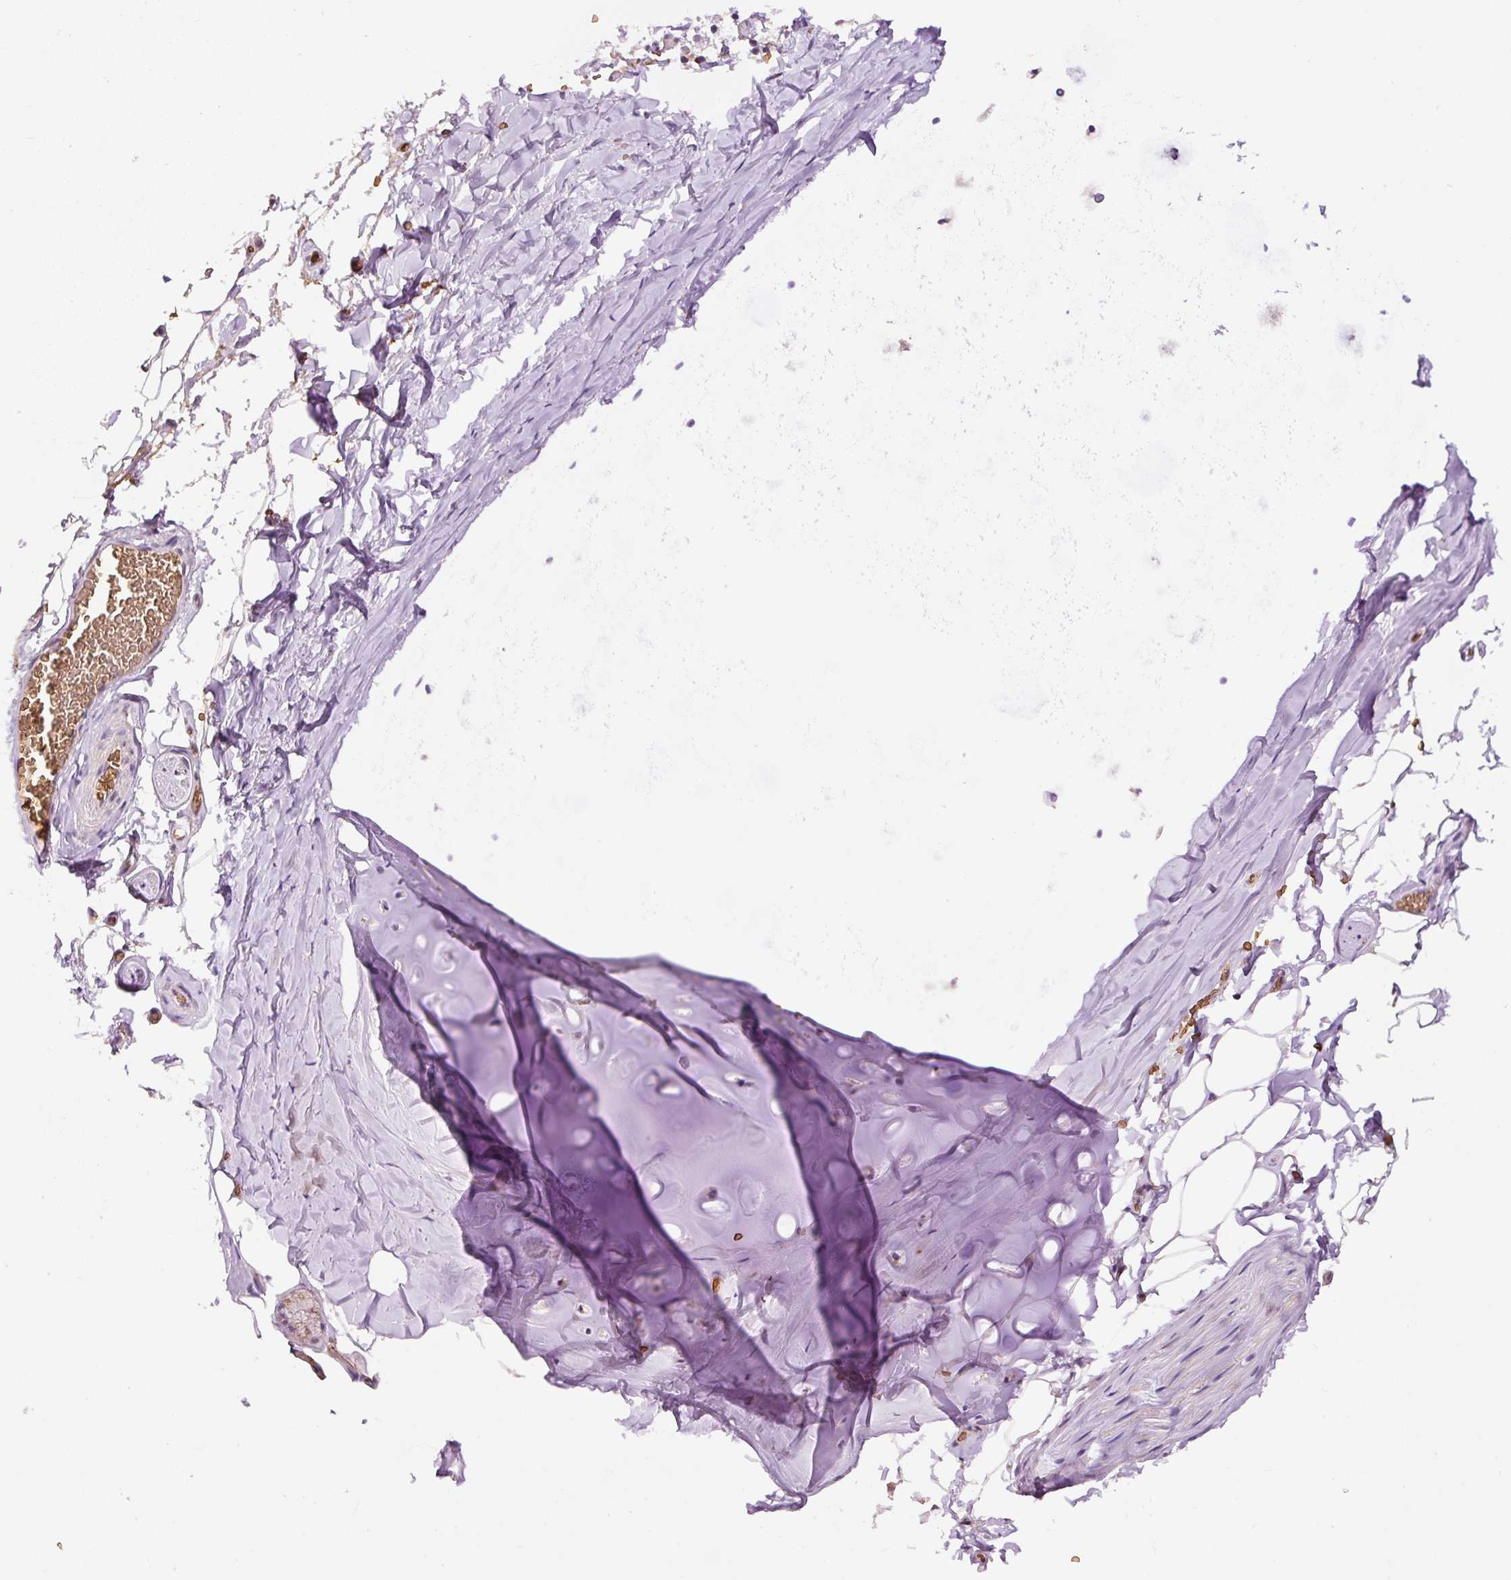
{"staining": {"intensity": "negative", "quantity": "none", "location": "none"}, "tissue": "adipose tissue", "cell_type": "Adipocytes", "image_type": "normal", "snomed": [{"axis": "morphology", "description": "Normal tissue, NOS"}, {"axis": "topography", "description": "Cartilage tissue"}, {"axis": "topography", "description": "Bronchus"}, {"axis": "topography", "description": "Peripheral nerve tissue"}], "caption": "The histopathology image demonstrates no staining of adipocytes in benign adipose tissue. The staining was performed using DAB to visualize the protein expression in brown, while the nuclei were stained in blue with hematoxylin (Magnification: 20x).", "gene": "PRRC2A", "patient": {"sex": "male", "age": 67}}